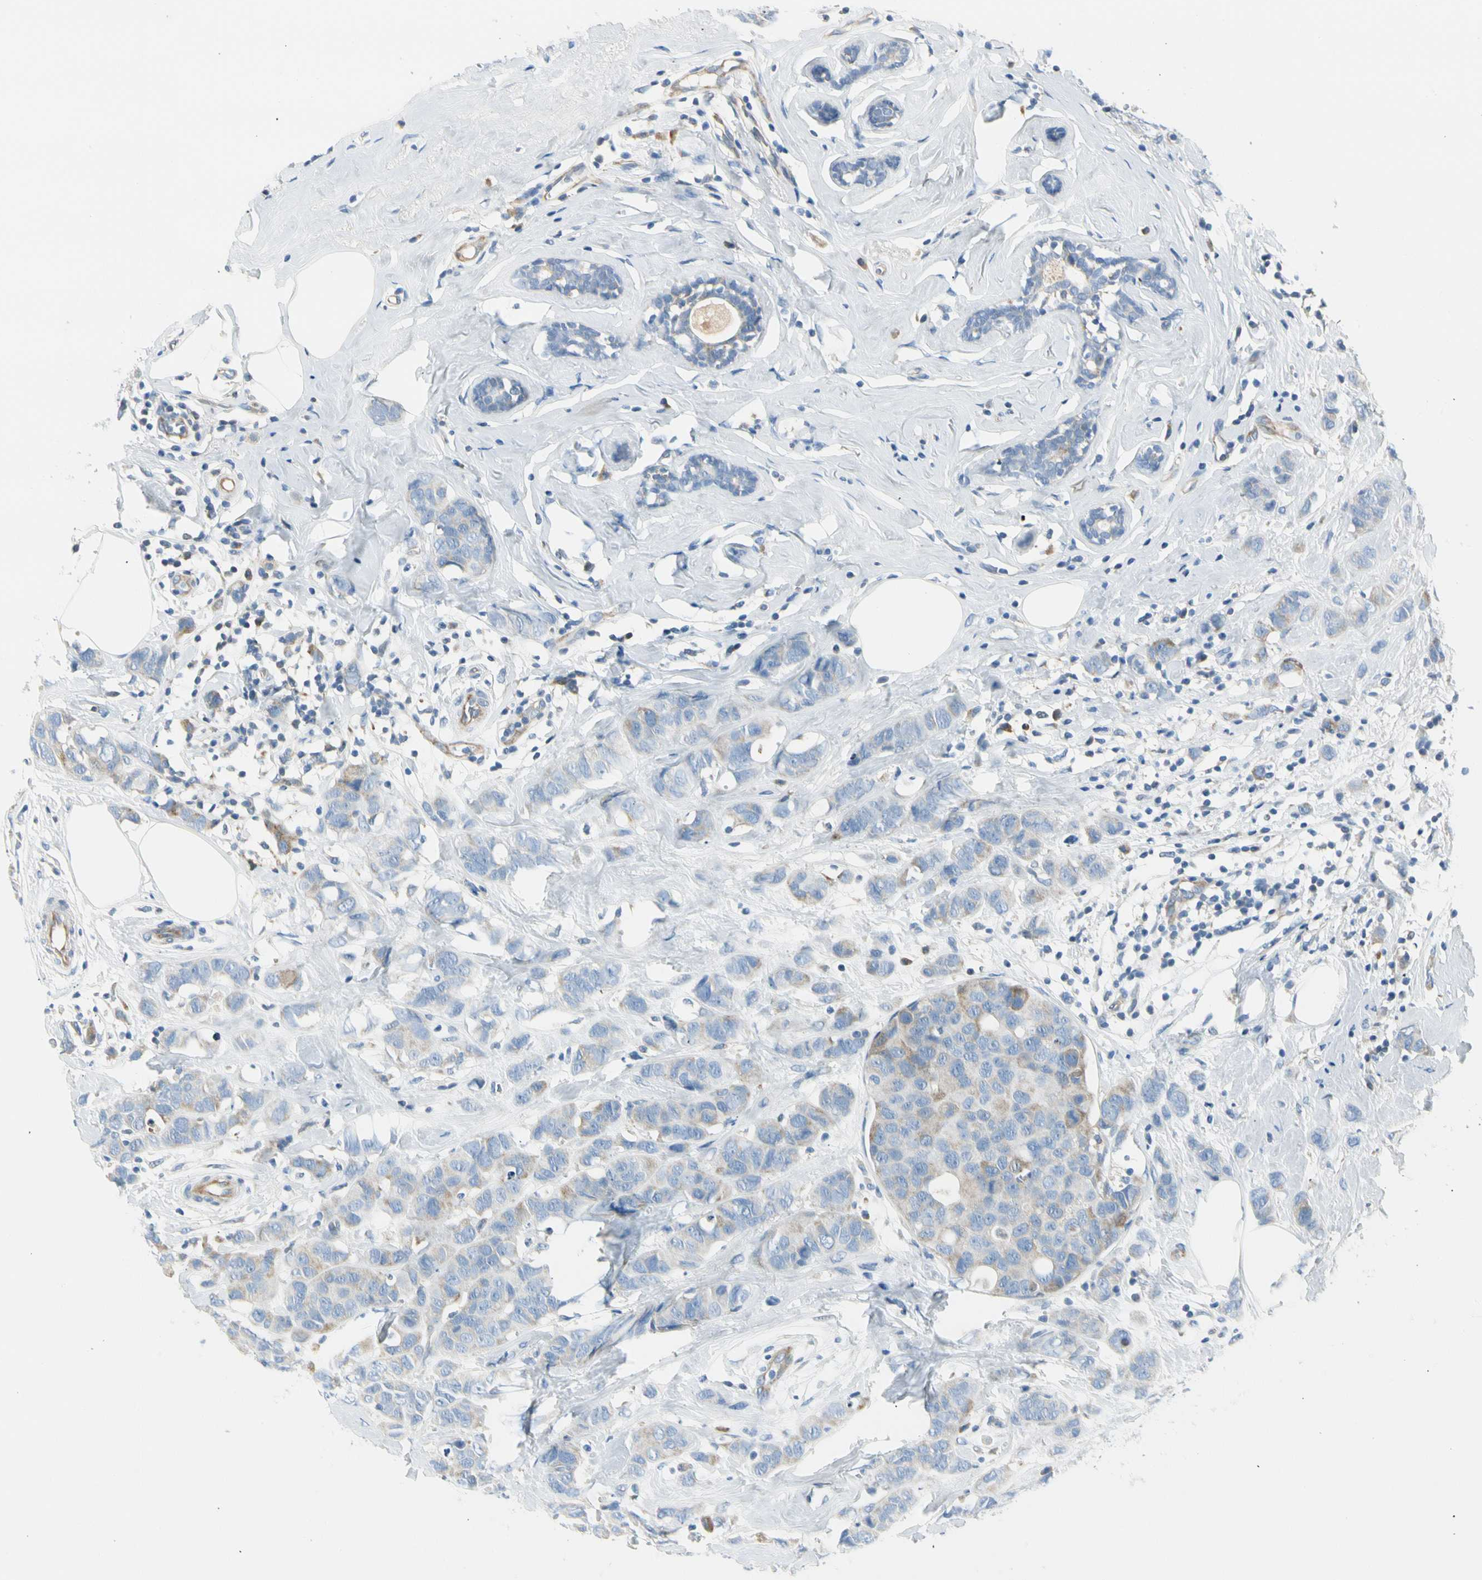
{"staining": {"intensity": "weak", "quantity": "<25%", "location": "cytoplasmic/membranous"}, "tissue": "breast cancer", "cell_type": "Tumor cells", "image_type": "cancer", "snomed": [{"axis": "morphology", "description": "Normal tissue, NOS"}, {"axis": "morphology", "description": "Duct carcinoma"}, {"axis": "topography", "description": "Breast"}], "caption": "Tumor cells show no significant protein staining in breast cancer (invasive ductal carcinoma). Brightfield microscopy of immunohistochemistry stained with DAB (3,3'-diaminobenzidine) (brown) and hematoxylin (blue), captured at high magnification.", "gene": "TNFSF11", "patient": {"sex": "female", "age": 50}}